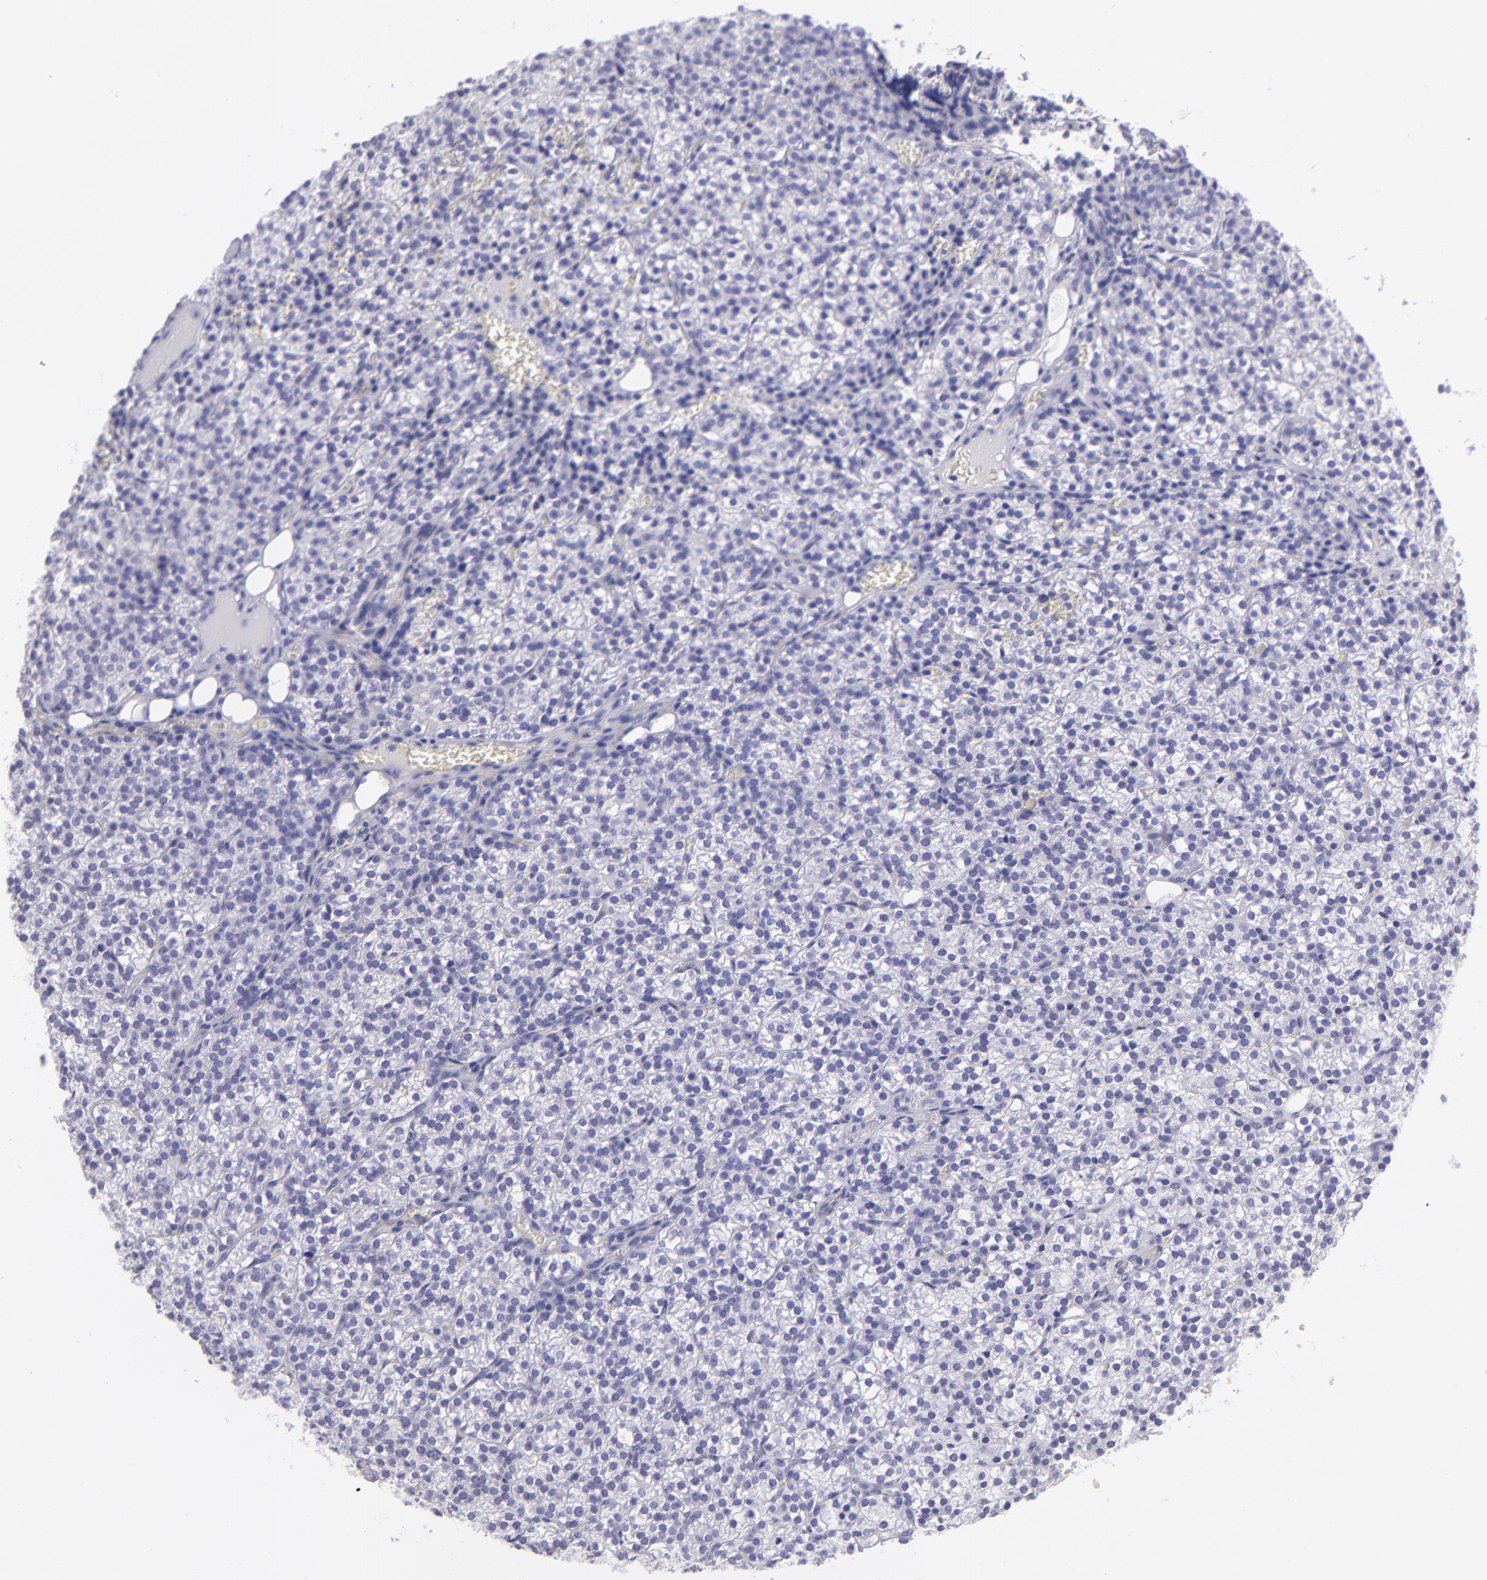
{"staining": {"intensity": "negative", "quantity": "none", "location": "none"}, "tissue": "parathyroid gland", "cell_type": "Glandular cells", "image_type": "normal", "snomed": [{"axis": "morphology", "description": "Normal tissue, NOS"}, {"axis": "topography", "description": "Parathyroid gland"}], "caption": "A high-resolution image shows immunohistochemistry (IHC) staining of unremarkable parathyroid gland, which exhibits no significant expression in glandular cells.", "gene": "SLC1A2", "patient": {"sex": "female", "age": 17}}